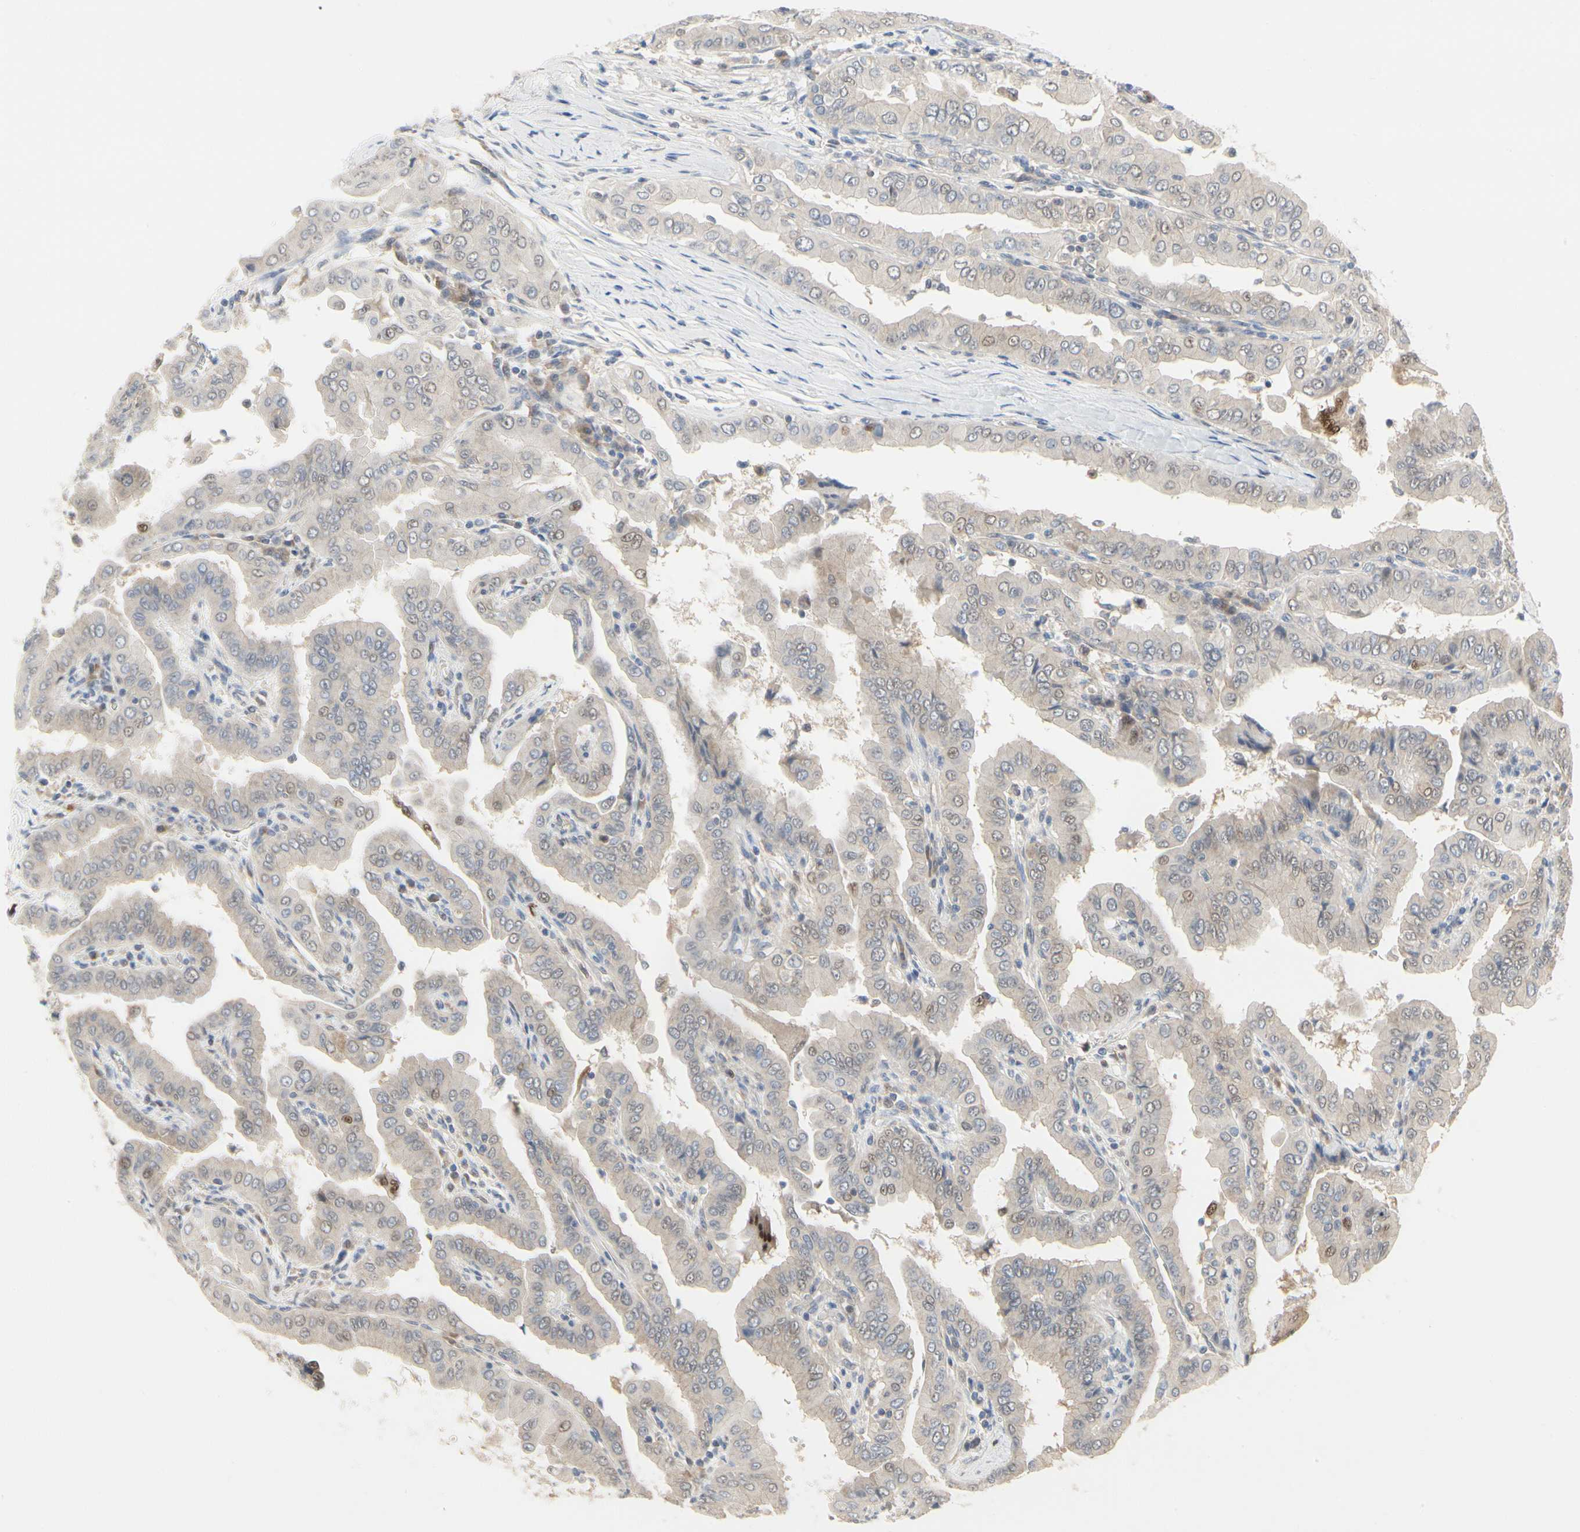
{"staining": {"intensity": "weak", "quantity": ">75%", "location": "cytoplasmic/membranous"}, "tissue": "thyroid cancer", "cell_type": "Tumor cells", "image_type": "cancer", "snomed": [{"axis": "morphology", "description": "Papillary adenocarcinoma, NOS"}, {"axis": "topography", "description": "Thyroid gland"}], "caption": "Papillary adenocarcinoma (thyroid) stained with a brown dye shows weak cytoplasmic/membranous positive expression in about >75% of tumor cells.", "gene": "CDK5", "patient": {"sex": "male", "age": 33}}